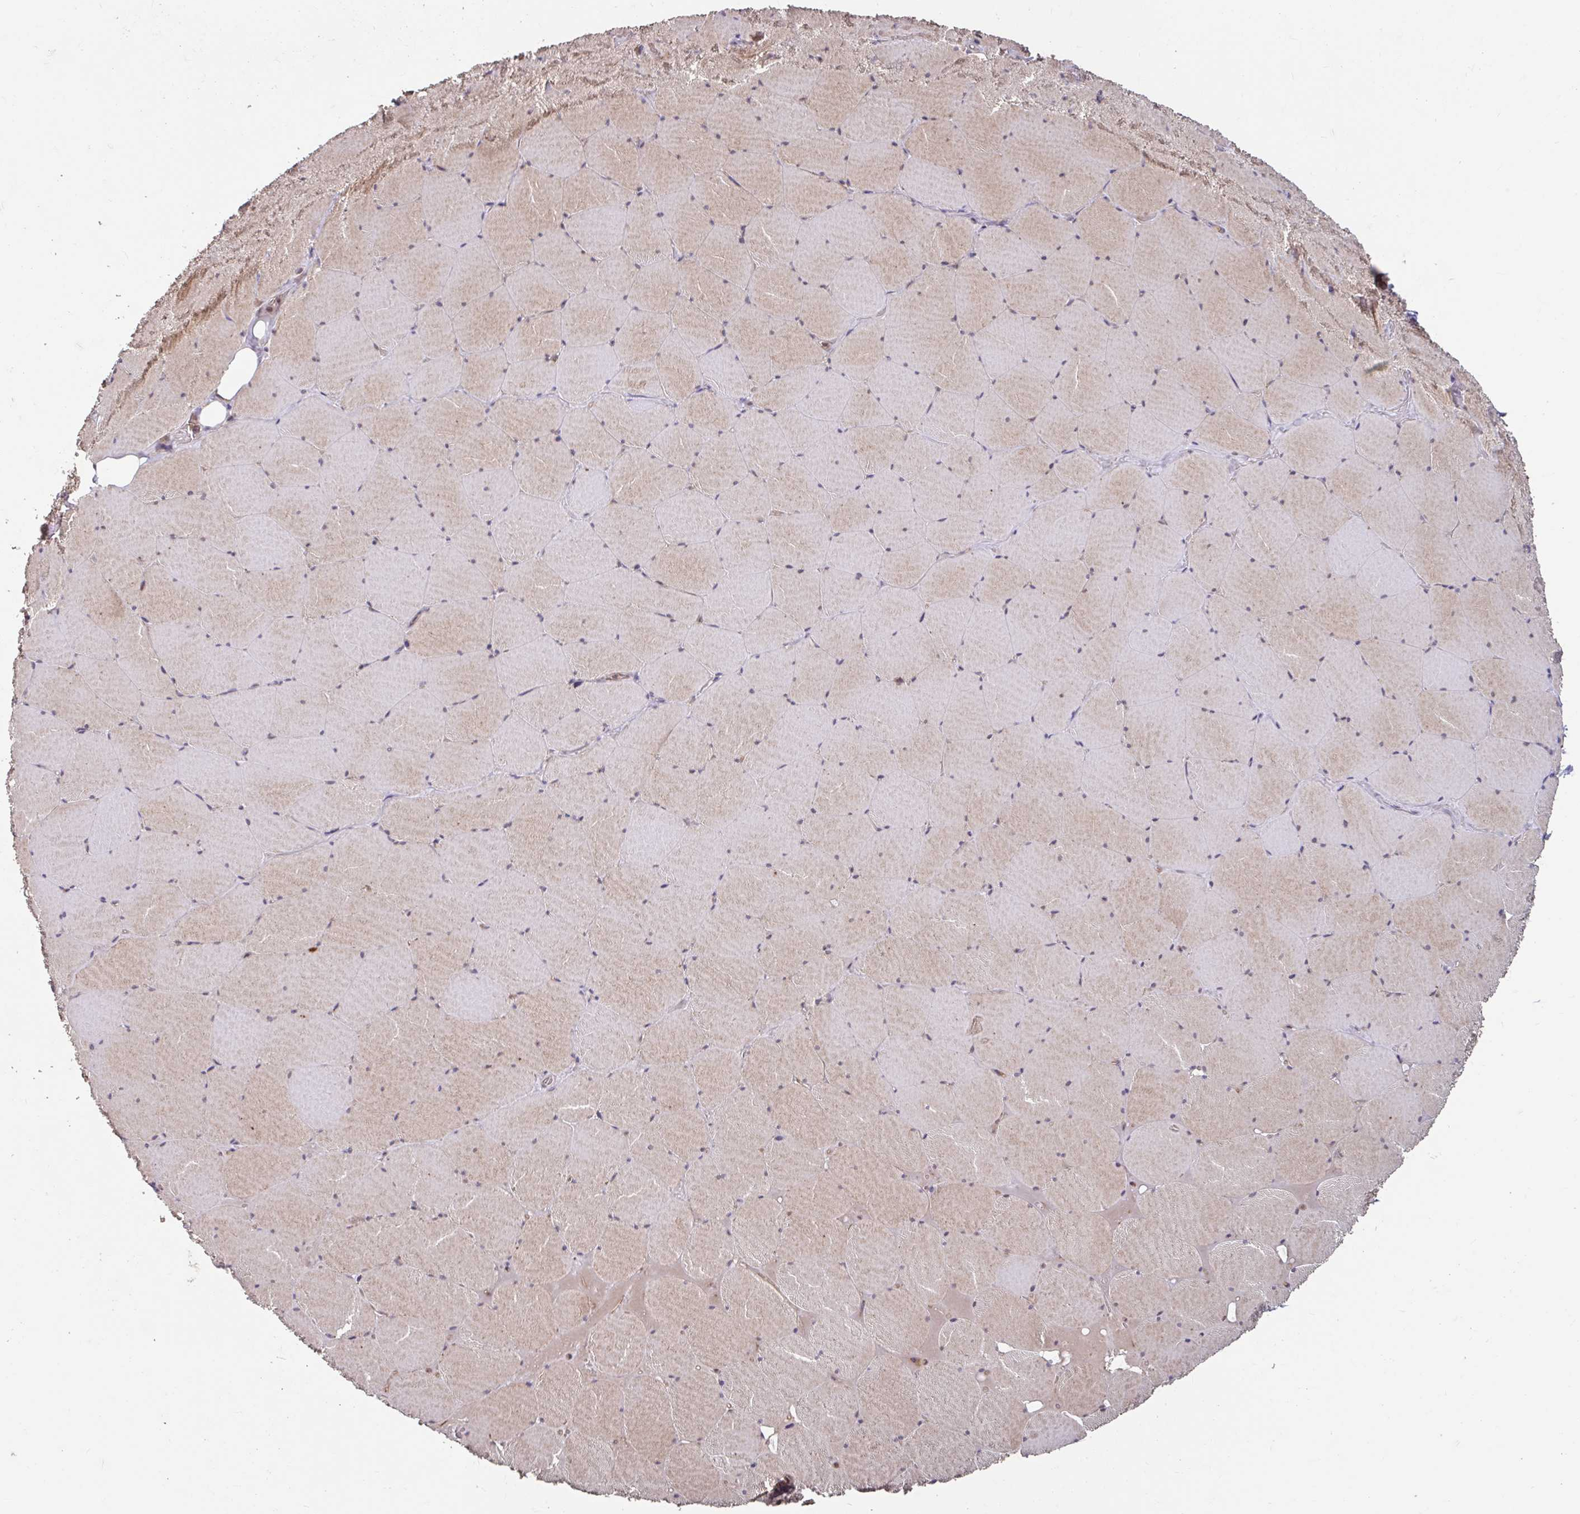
{"staining": {"intensity": "weak", "quantity": "25%-75%", "location": "cytoplasmic/membranous,nuclear"}, "tissue": "skeletal muscle", "cell_type": "Myocytes", "image_type": "normal", "snomed": [{"axis": "morphology", "description": "Normal tissue, NOS"}, {"axis": "topography", "description": "Skeletal muscle"}, {"axis": "topography", "description": "Head-Neck"}], "caption": "Normal skeletal muscle displays weak cytoplasmic/membranous,nuclear positivity in about 25%-75% of myocytes The staining was performed using DAB to visualize the protein expression in brown, while the nuclei were stained in blue with hematoxylin (Magnification: 20x)..", "gene": "STYXL1", "patient": {"sex": "male", "age": 66}}